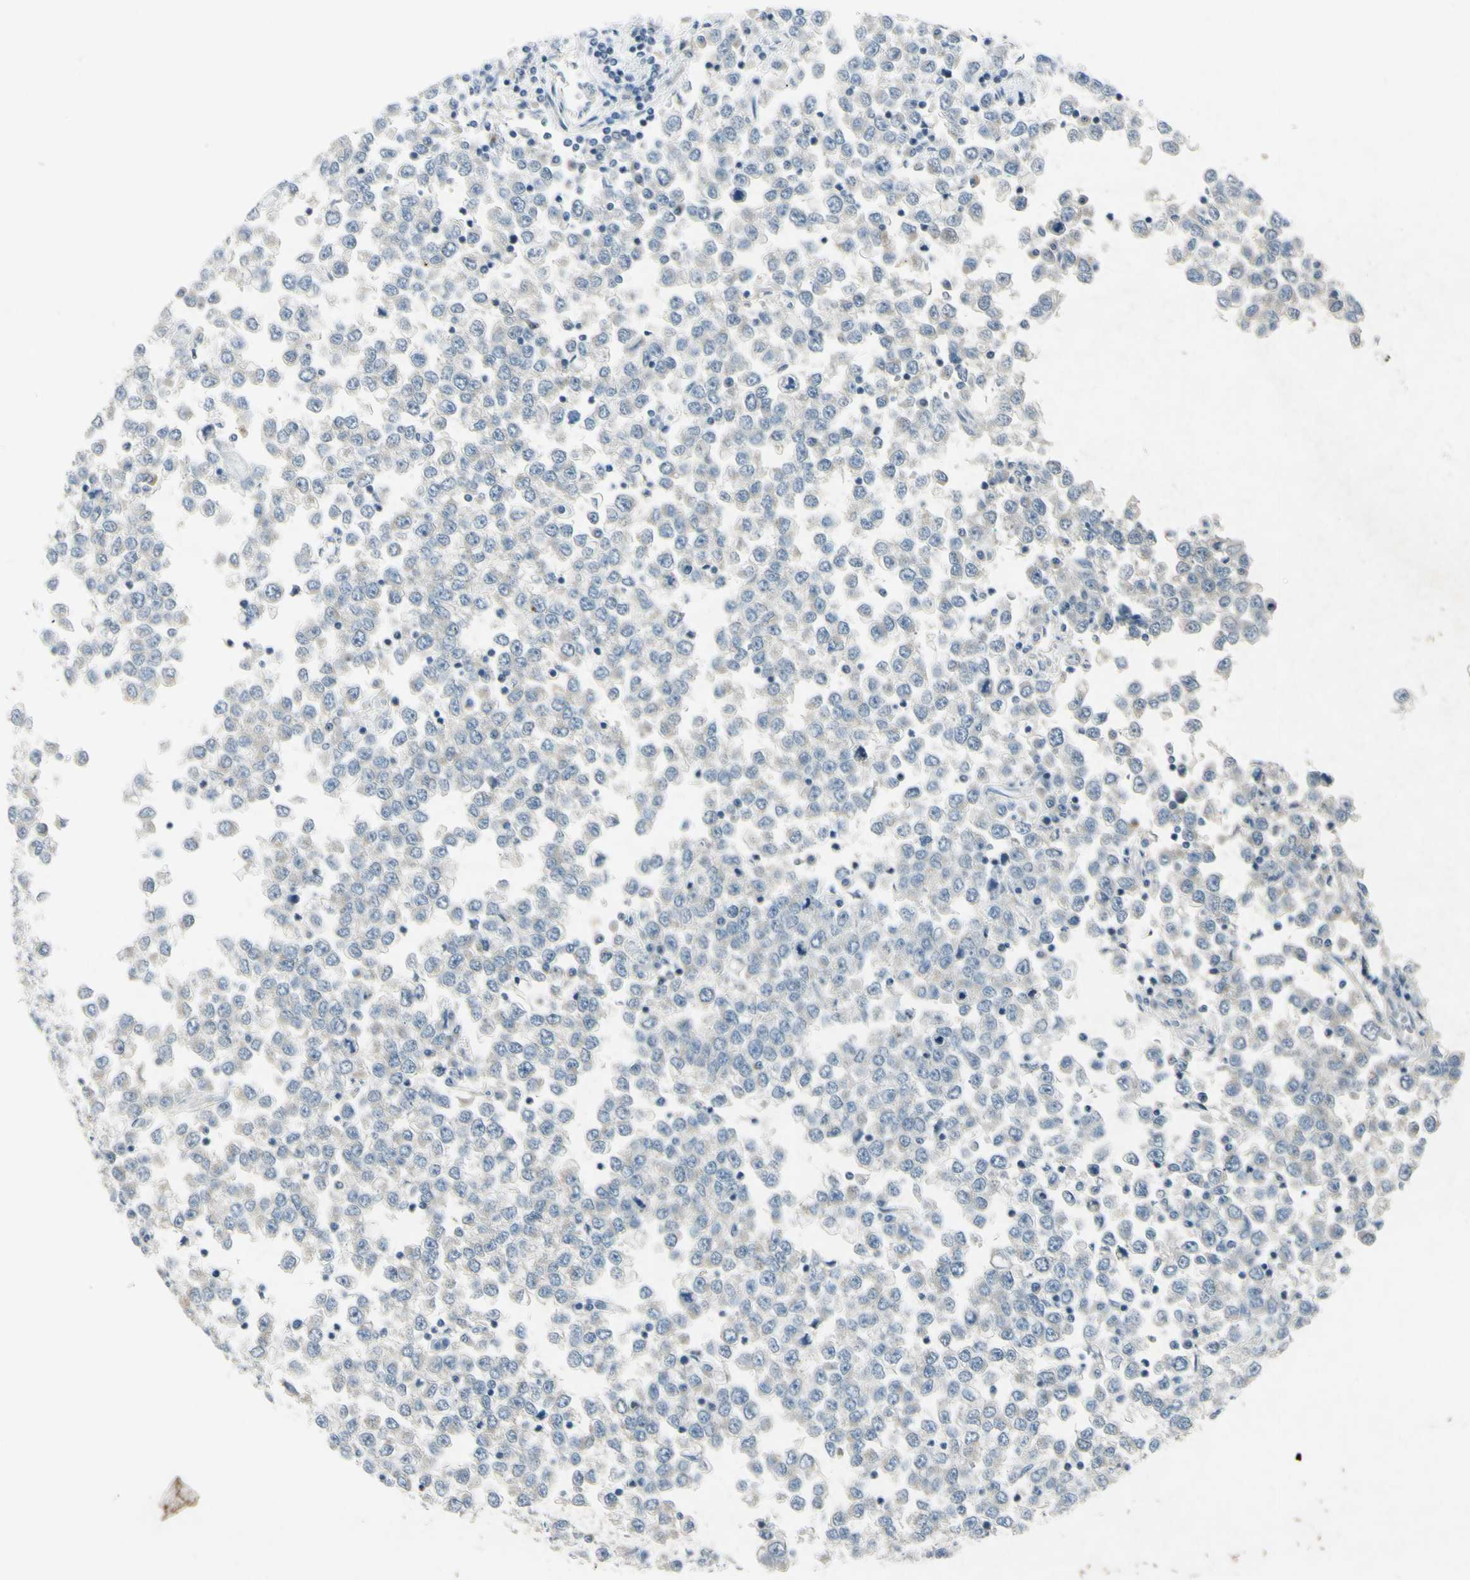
{"staining": {"intensity": "negative", "quantity": "none", "location": "none"}, "tissue": "testis cancer", "cell_type": "Tumor cells", "image_type": "cancer", "snomed": [{"axis": "morphology", "description": "Seminoma, NOS"}, {"axis": "topography", "description": "Testis"}], "caption": "Histopathology image shows no protein staining in tumor cells of testis cancer (seminoma) tissue.", "gene": "SNAP91", "patient": {"sex": "male", "age": 65}}